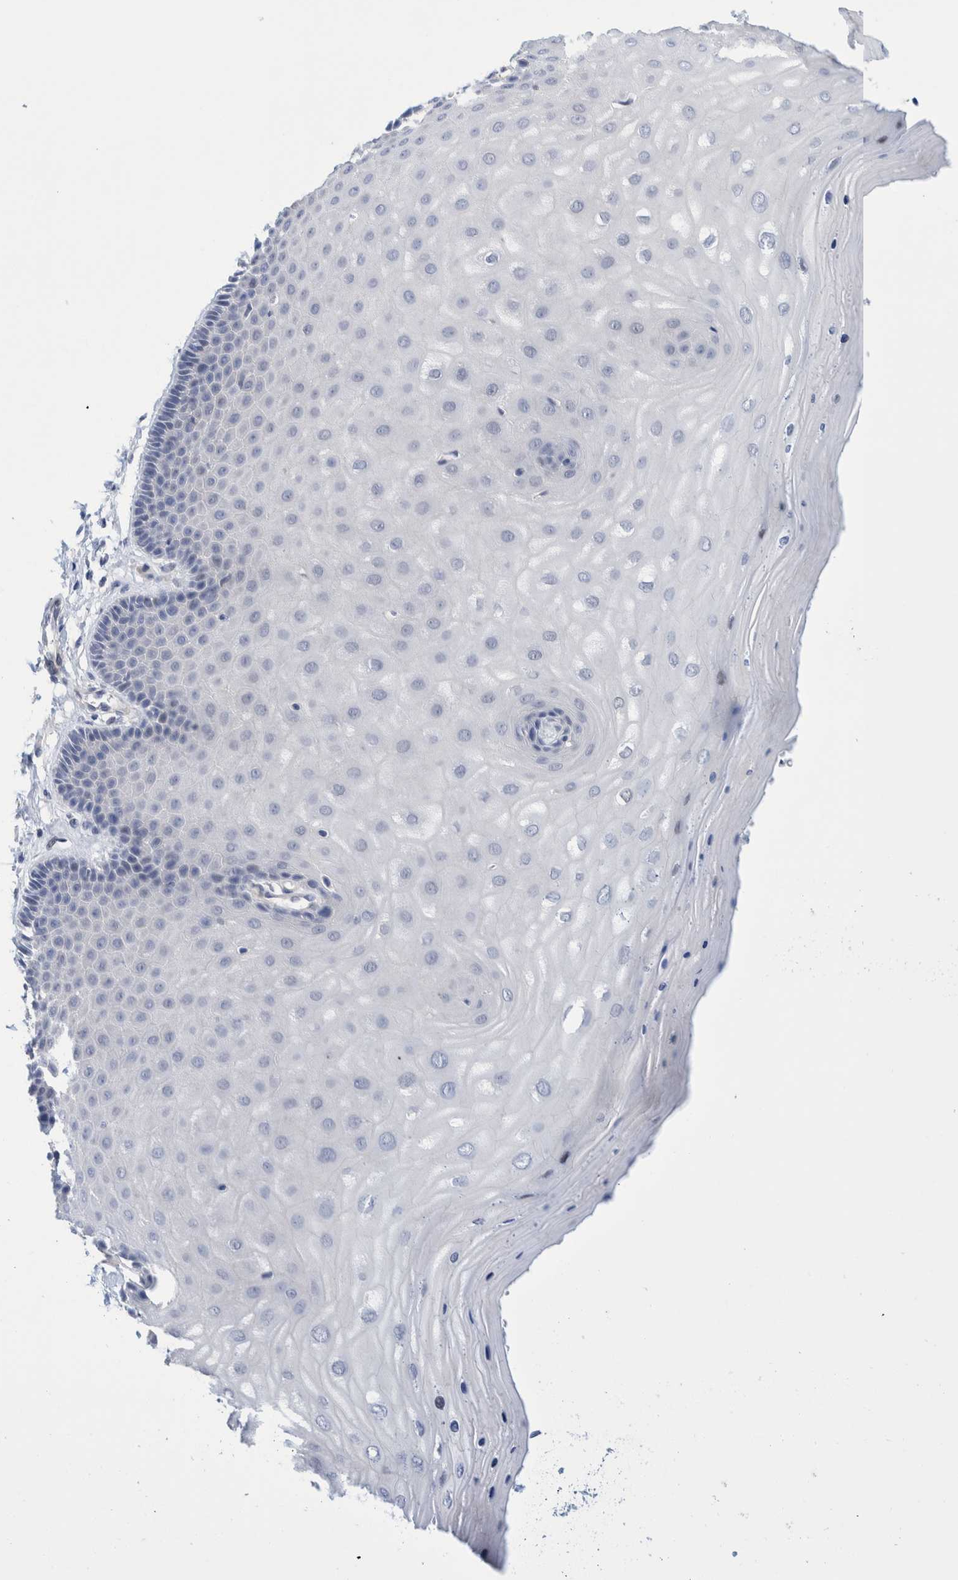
{"staining": {"intensity": "weak", "quantity": "25%-75%", "location": "cytoplasmic/membranous,nuclear"}, "tissue": "cervix", "cell_type": "Glandular cells", "image_type": "normal", "snomed": [{"axis": "morphology", "description": "Normal tissue, NOS"}, {"axis": "topography", "description": "Cervix"}], "caption": "This histopathology image reveals IHC staining of unremarkable human cervix, with low weak cytoplasmic/membranous,nuclear staining in about 25%-75% of glandular cells.", "gene": "PFAS", "patient": {"sex": "female", "age": 55}}